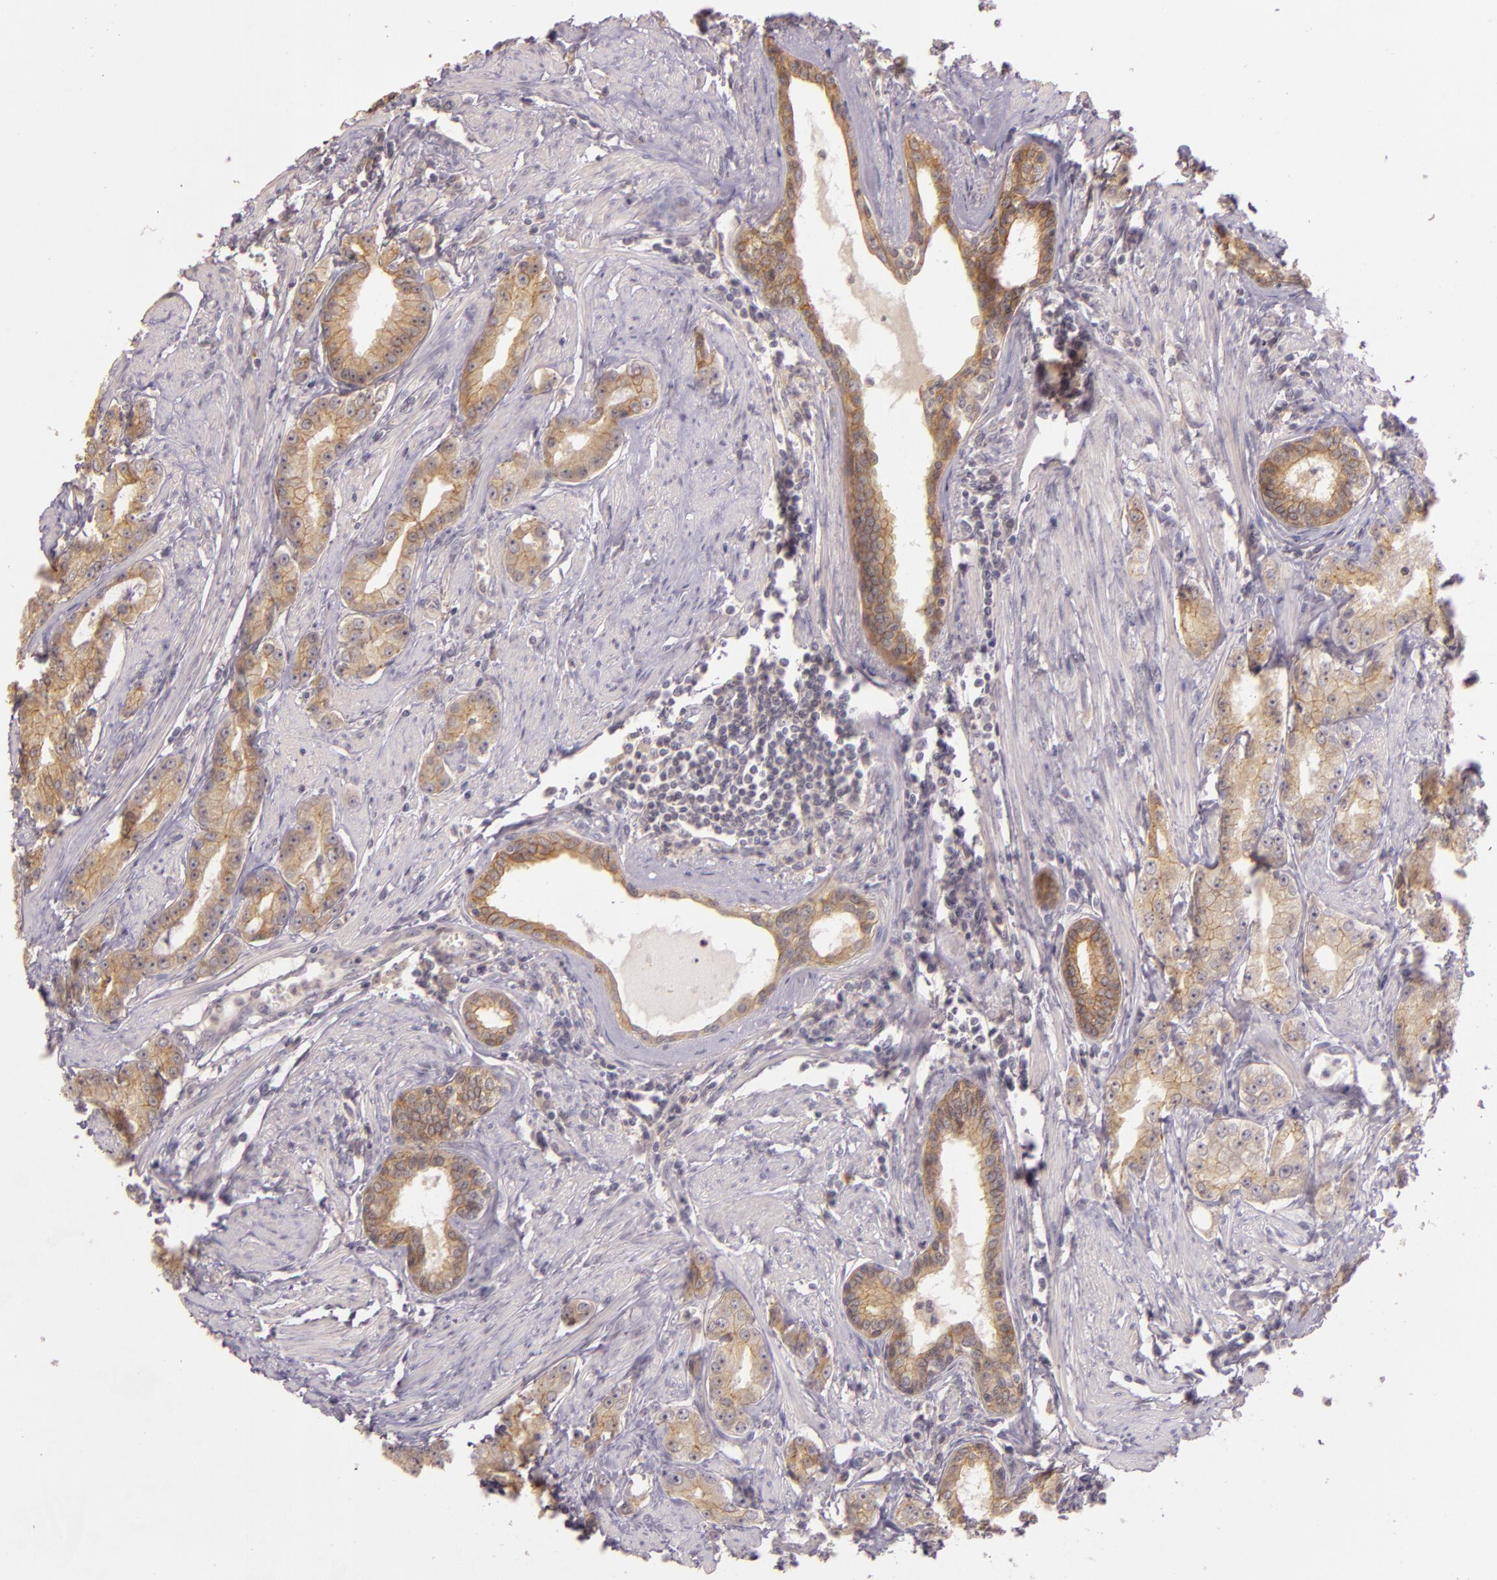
{"staining": {"intensity": "weak", "quantity": ">75%", "location": "cytoplasmic/membranous"}, "tissue": "prostate cancer", "cell_type": "Tumor cells", "image_type": "cancer", "snomed": [{"axis": "morphology", "description": "Adenocarcinoma, Medium grade"}, {"axis": "topography", "description": "Prostate"}], "caption": "Prostate cancer (medium-grade adenocarcinoma) tissue shows weak cytoplasmic/membranous staining in approximately >75% of tumor cells", "gene": "ARMH4", "patient": {"sex": "male", "age": 72}}